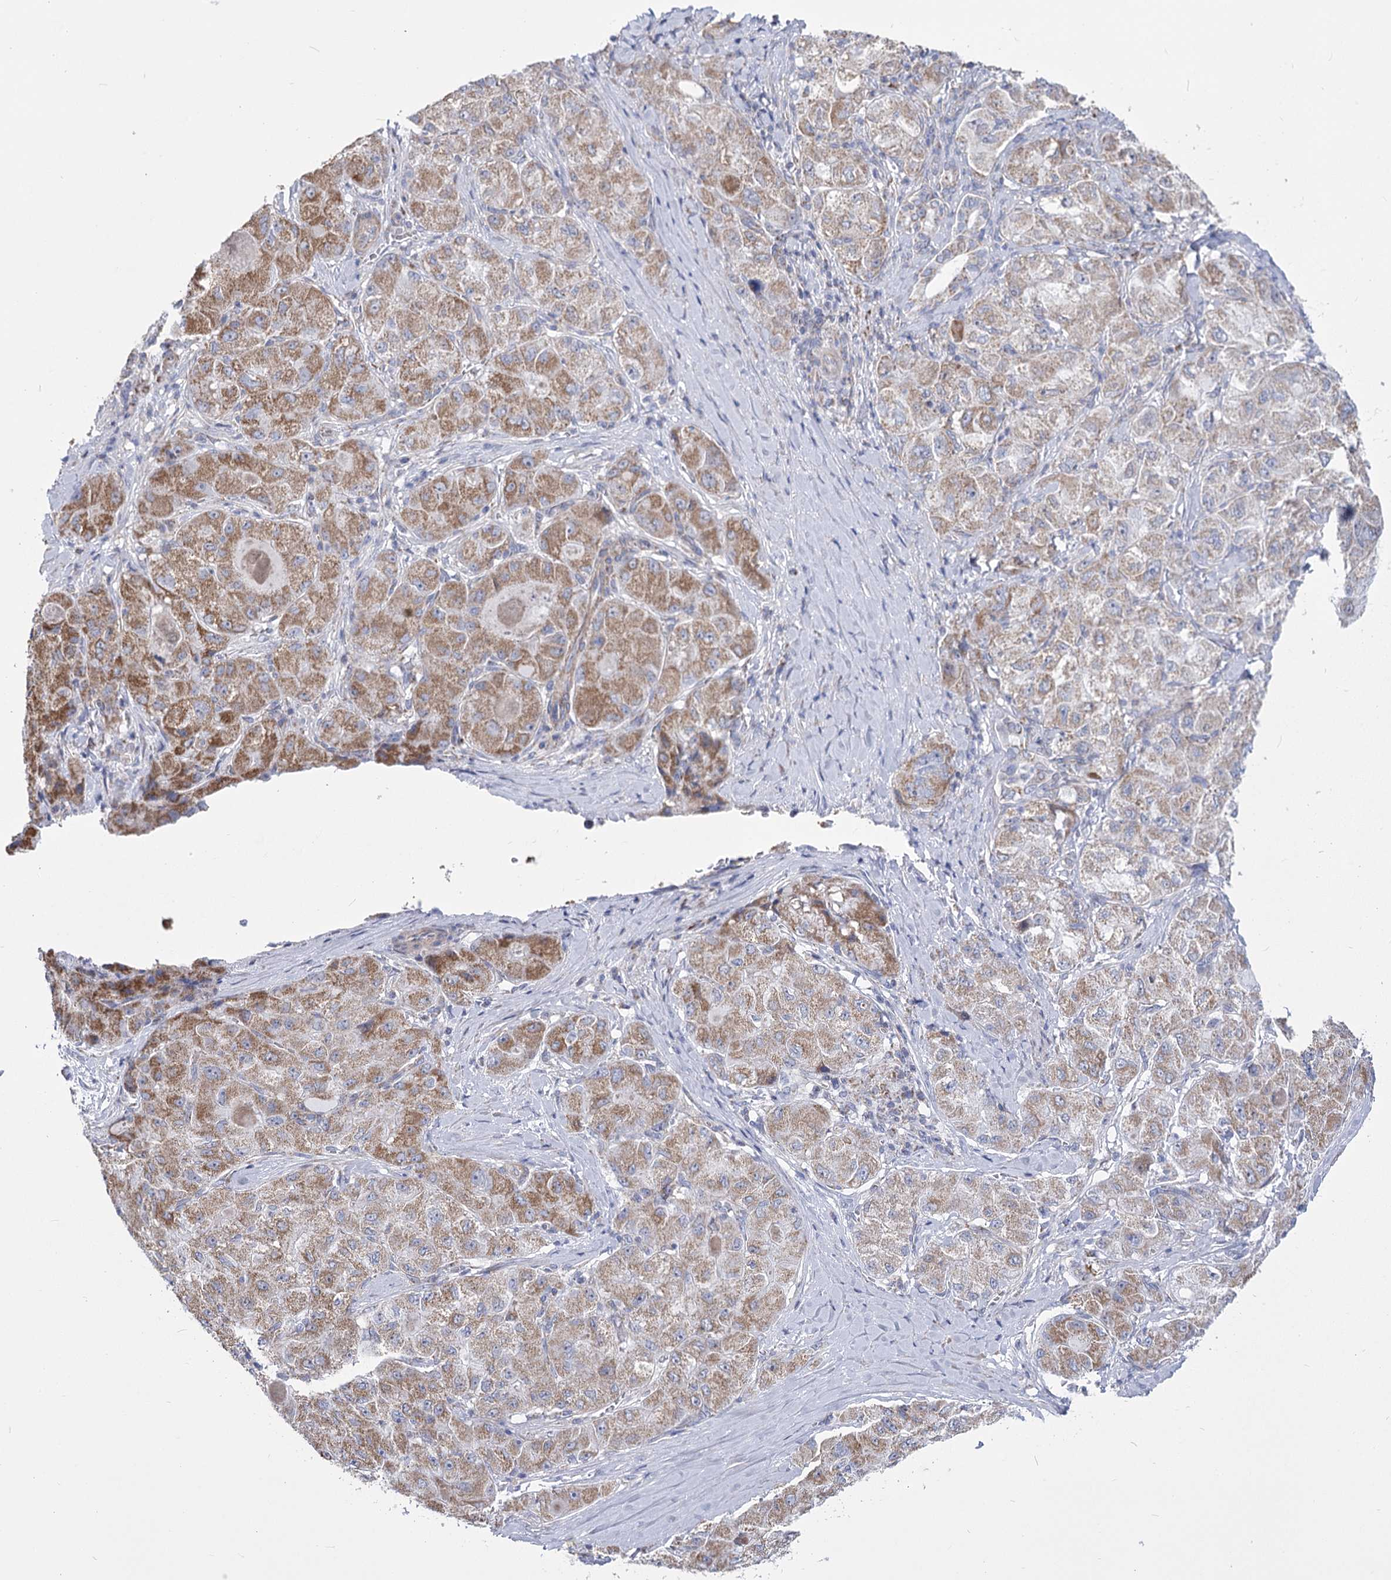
{"staining": {"intensity": "moderate", "quantity": "25%-75%", "location": "cytoplasmic/membranous"}, "tissue": "liver cancer", "cell_type": "Tumor cells", "image_type": "cancer", "snomed": [{"axis": "morphology", "description": "Carcinoma, Hepatocellular, NOS"}, {"axis": "topography", "description": "Liver"}], "caption": "High-magnification brightfield microscopy of liver hepatocellular carcinoma stained with DAB (3,3'-diaminobenzidine) (brown) and counterstained with hematoxylin (blue). tumor cells exhibit moderate cytoplasmic/membranous staining is seen in approximately25%-75% of cells.", "gene": "PDHB", "patient": {"sex": "male", "age": 80}}